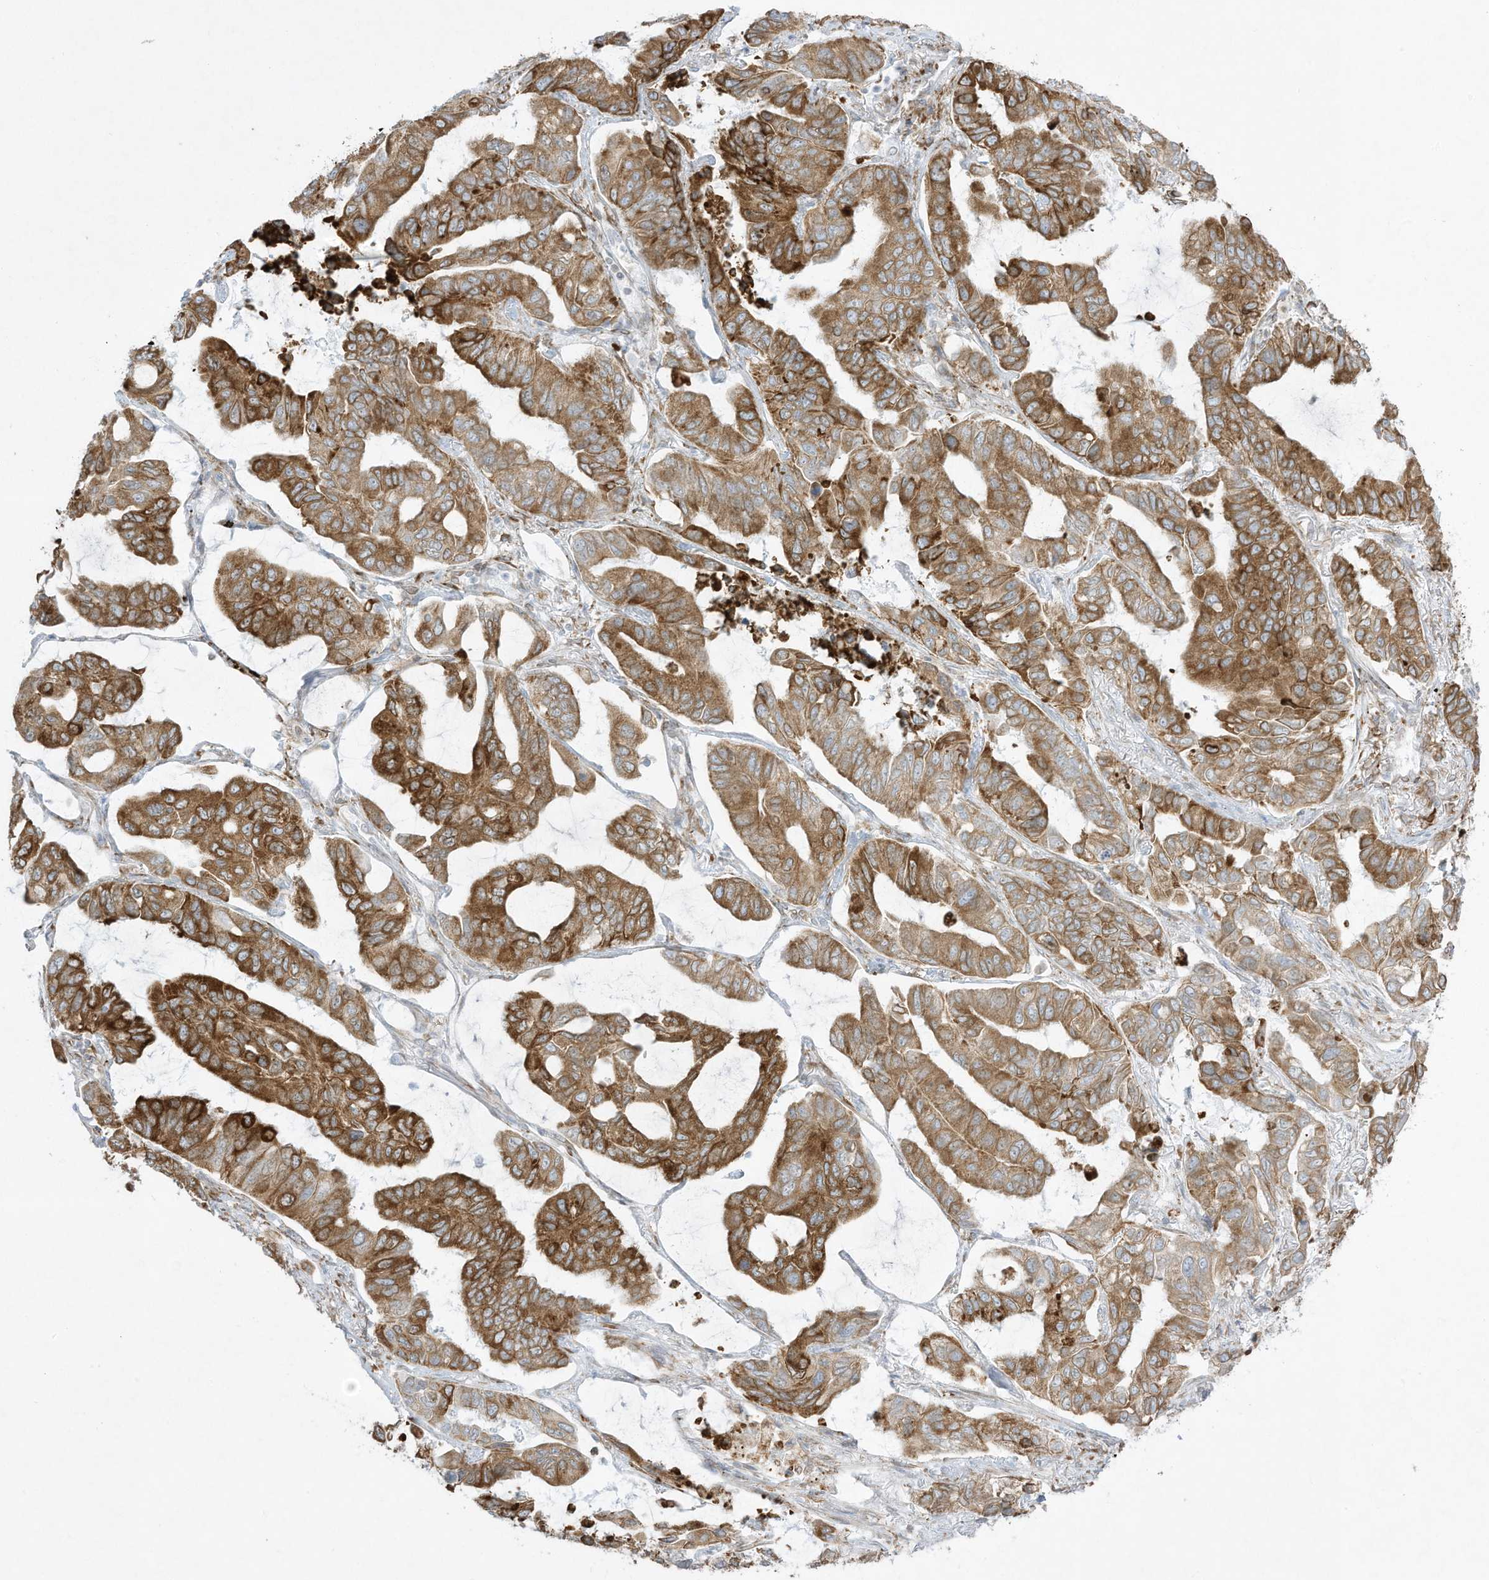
{"staining": {"intensity": "strong", "quantity": ">75%", "location": "cytoplasmic/membranous"}, "tissue": "lung cancer", "cell_type": "Tumor cells", "image_type": "cancer", "snomed": [{"axis": "morphology", "description": "Adenocarcinoma, NOS"}, {"axis": "topography", "description": "Lung"}], "caption": "An image of lung cancer stained for a protein displays strong cytoplasmic/membranous brown staining in tumor cells.", "gene": "PTK6", "patient": {"sex": "male", "age": 64}}